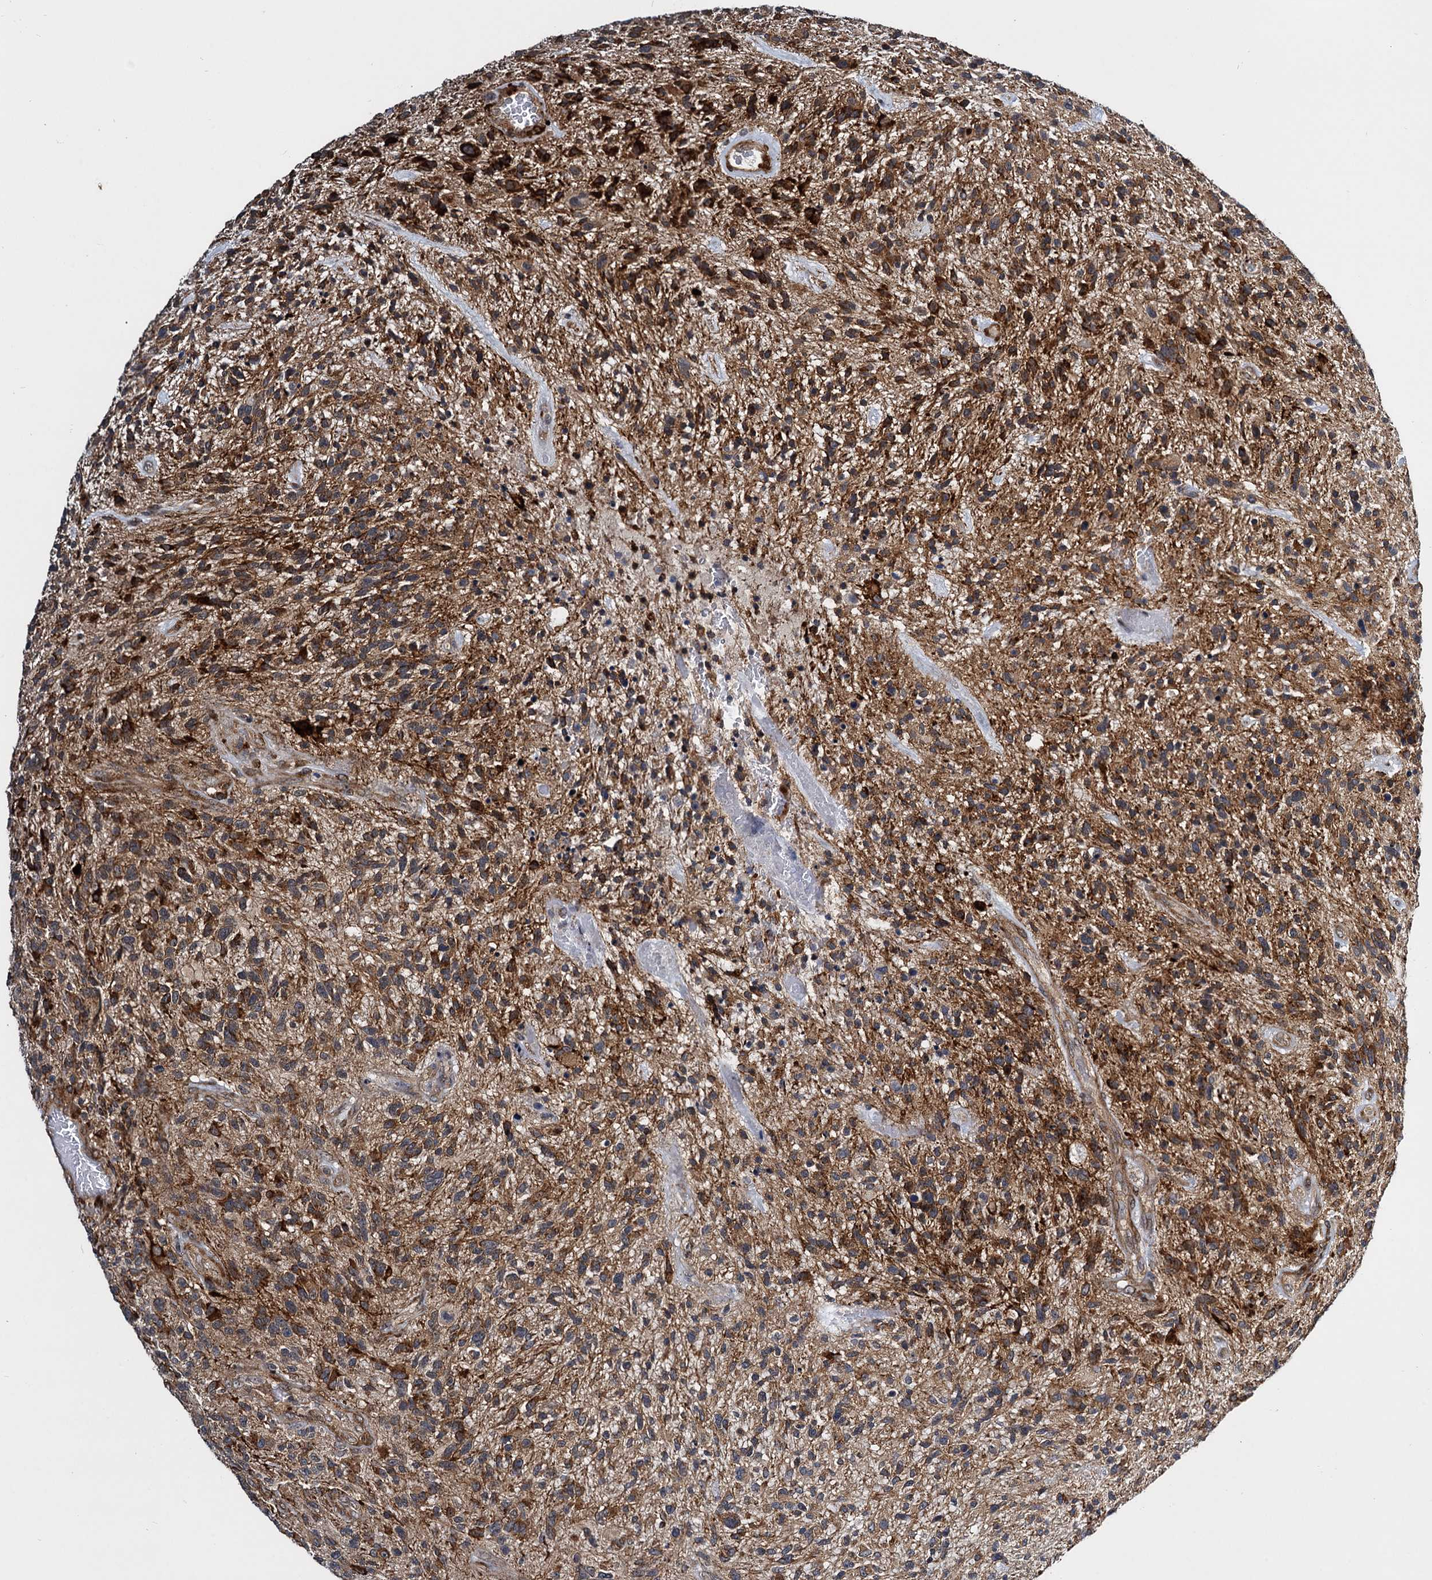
{"staining": {"intensity": "moderate", "quantity": ">75%", "location": "cytoplasmic/membranous"}, "tissue": "glioma", "cell_type": "Tumor cells", "image_type": "cancer", "snomed": [{"axis": "morphology", "description": "Glioma, malignant, High grade"}, {"axis": "topography", "description": "Brain"}], "caption": "Glioma stained for a protein displays moderate cytoplasmic/membranous positivity in tumor cells.", "gene": "ARHGAP42", "patient": {"sex": "male", "age": 47}}